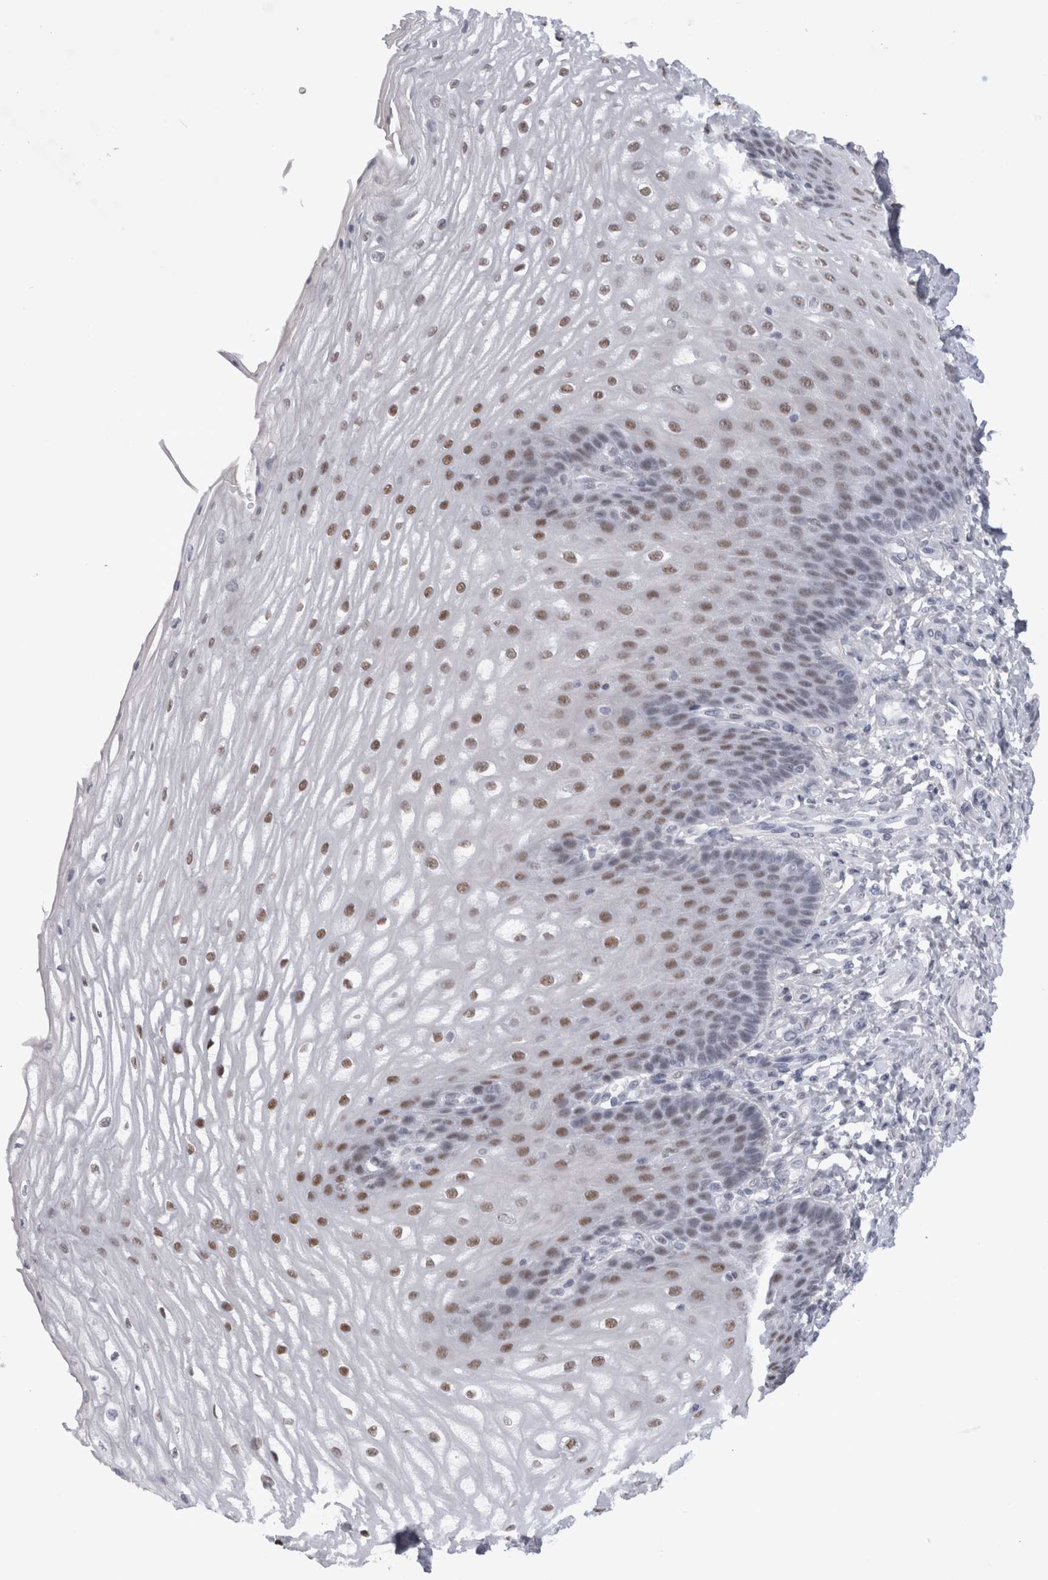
{"staining": {"intensity": "moderate", "quantity": ">75%", "location": "nuclear"}, "tissue": "esophagus", "cell_type": "Squamous epithelial cells", "image_type": "normal", "snomed": [{"axis": "morphology", "description": "Normal tissue, NOS"}, {"axis": "topography", "description": "Esophagus"}], "caption": "The histopathology image displays immunohistochemical staining of unremarkable esophagus. There is moderate nuclear positivity is identified in about >75% of squamous epithelial cells. The protein is stained brown, and the nuclei are stained in blue (DAB (3,3'-diaminobenzidine) IHC with brightfield microscopy, high magnification).", "gene": "API5", "patient": {"sex": "male", "age": 54}}